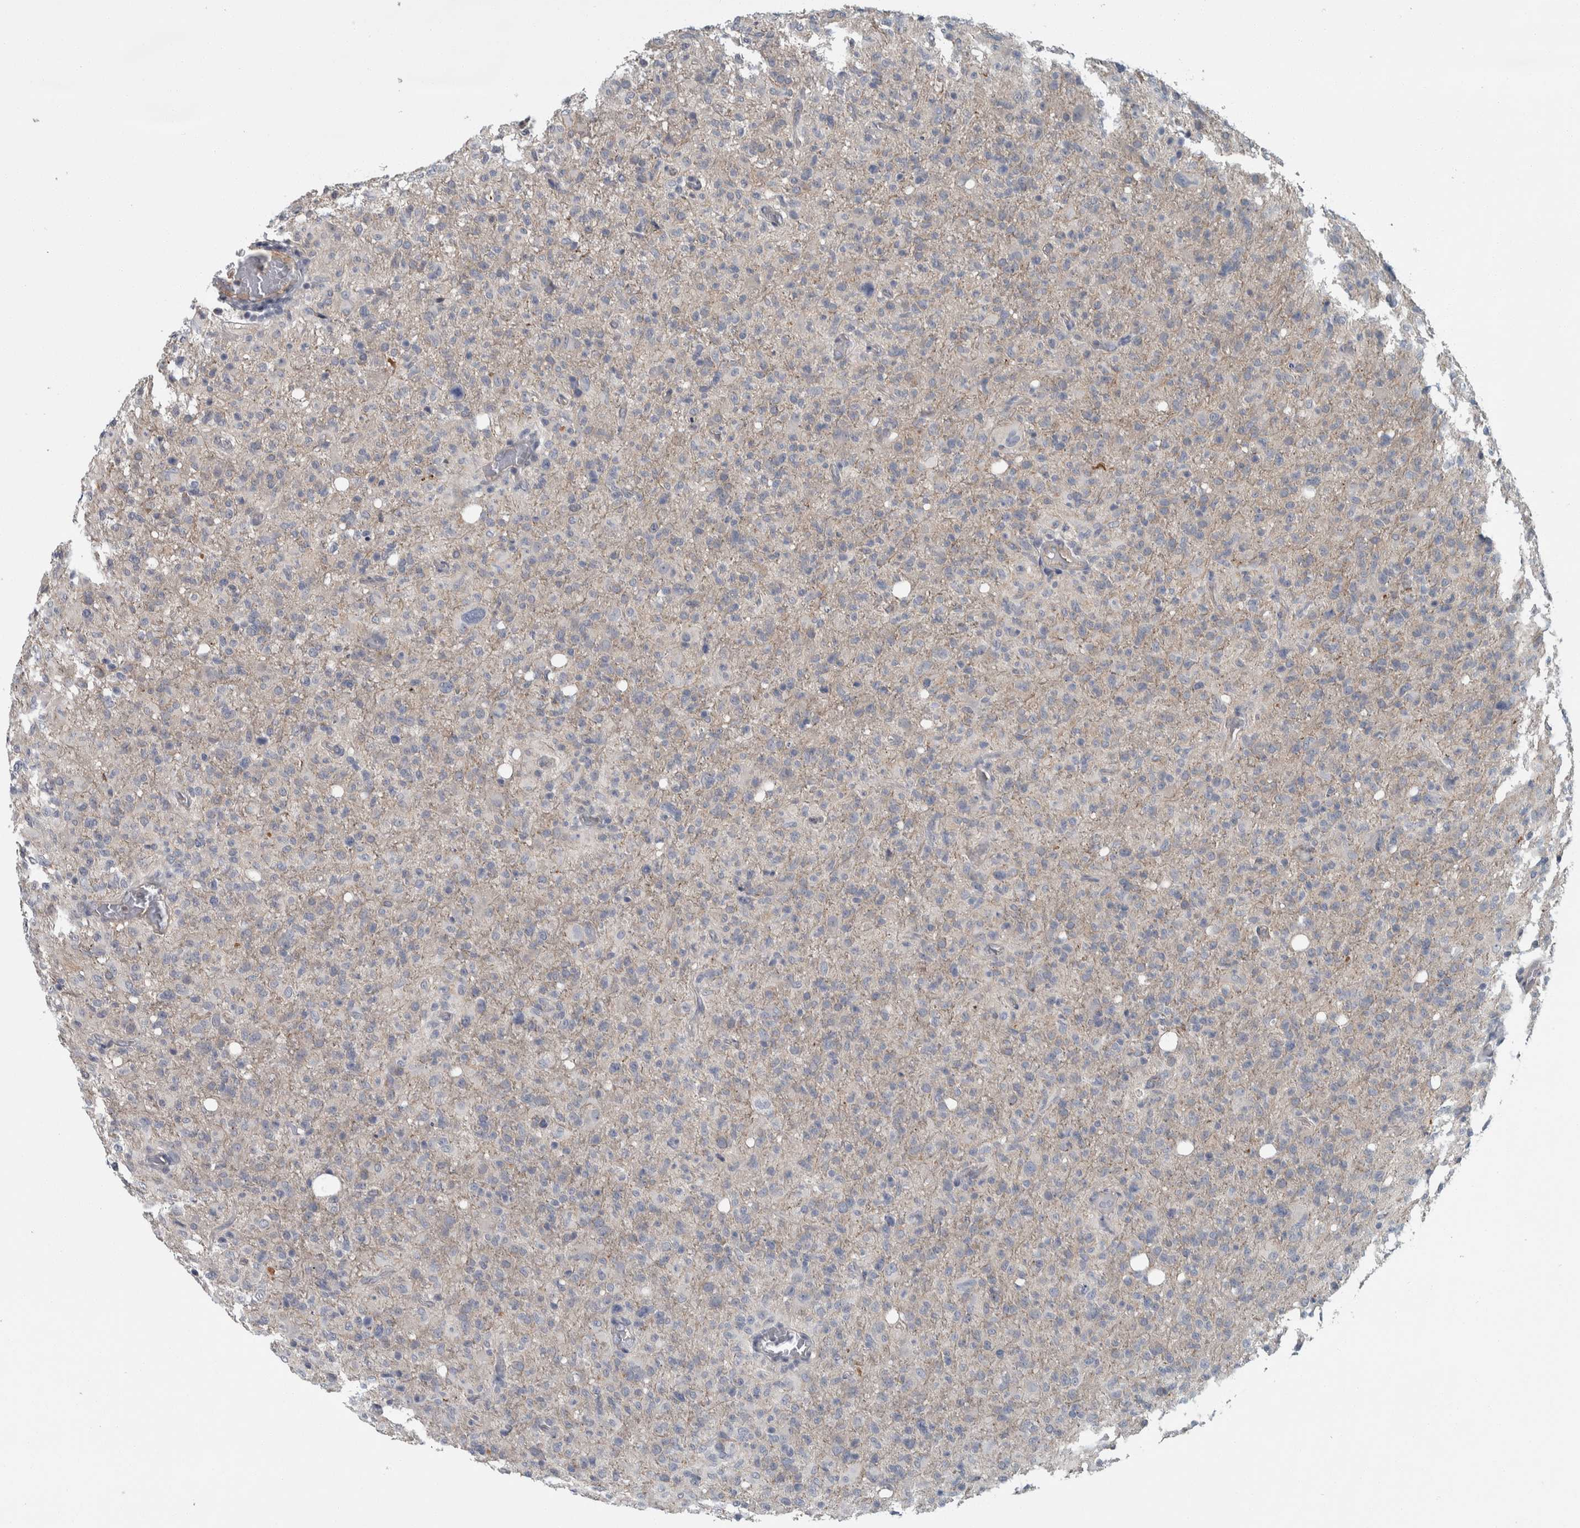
{"staining": {"intensity": "negative", "quantity": "none", "location": "none"}, "tissue": "glioma", "cell_type": "Tumor cells", "image_type": "cancer", "snomed": [{"axis": "morphology", "description": "Glioma, malignant, High grade"}, {"axis": "topography", "description": "Brain"}], "caption": "The IHC photomicrograph has no significant positivity in tumor cells of malignant glioma (high-grade) tissue.", "gene": "KCNJ3", "patient": {"sex": "female", "age": 57}}